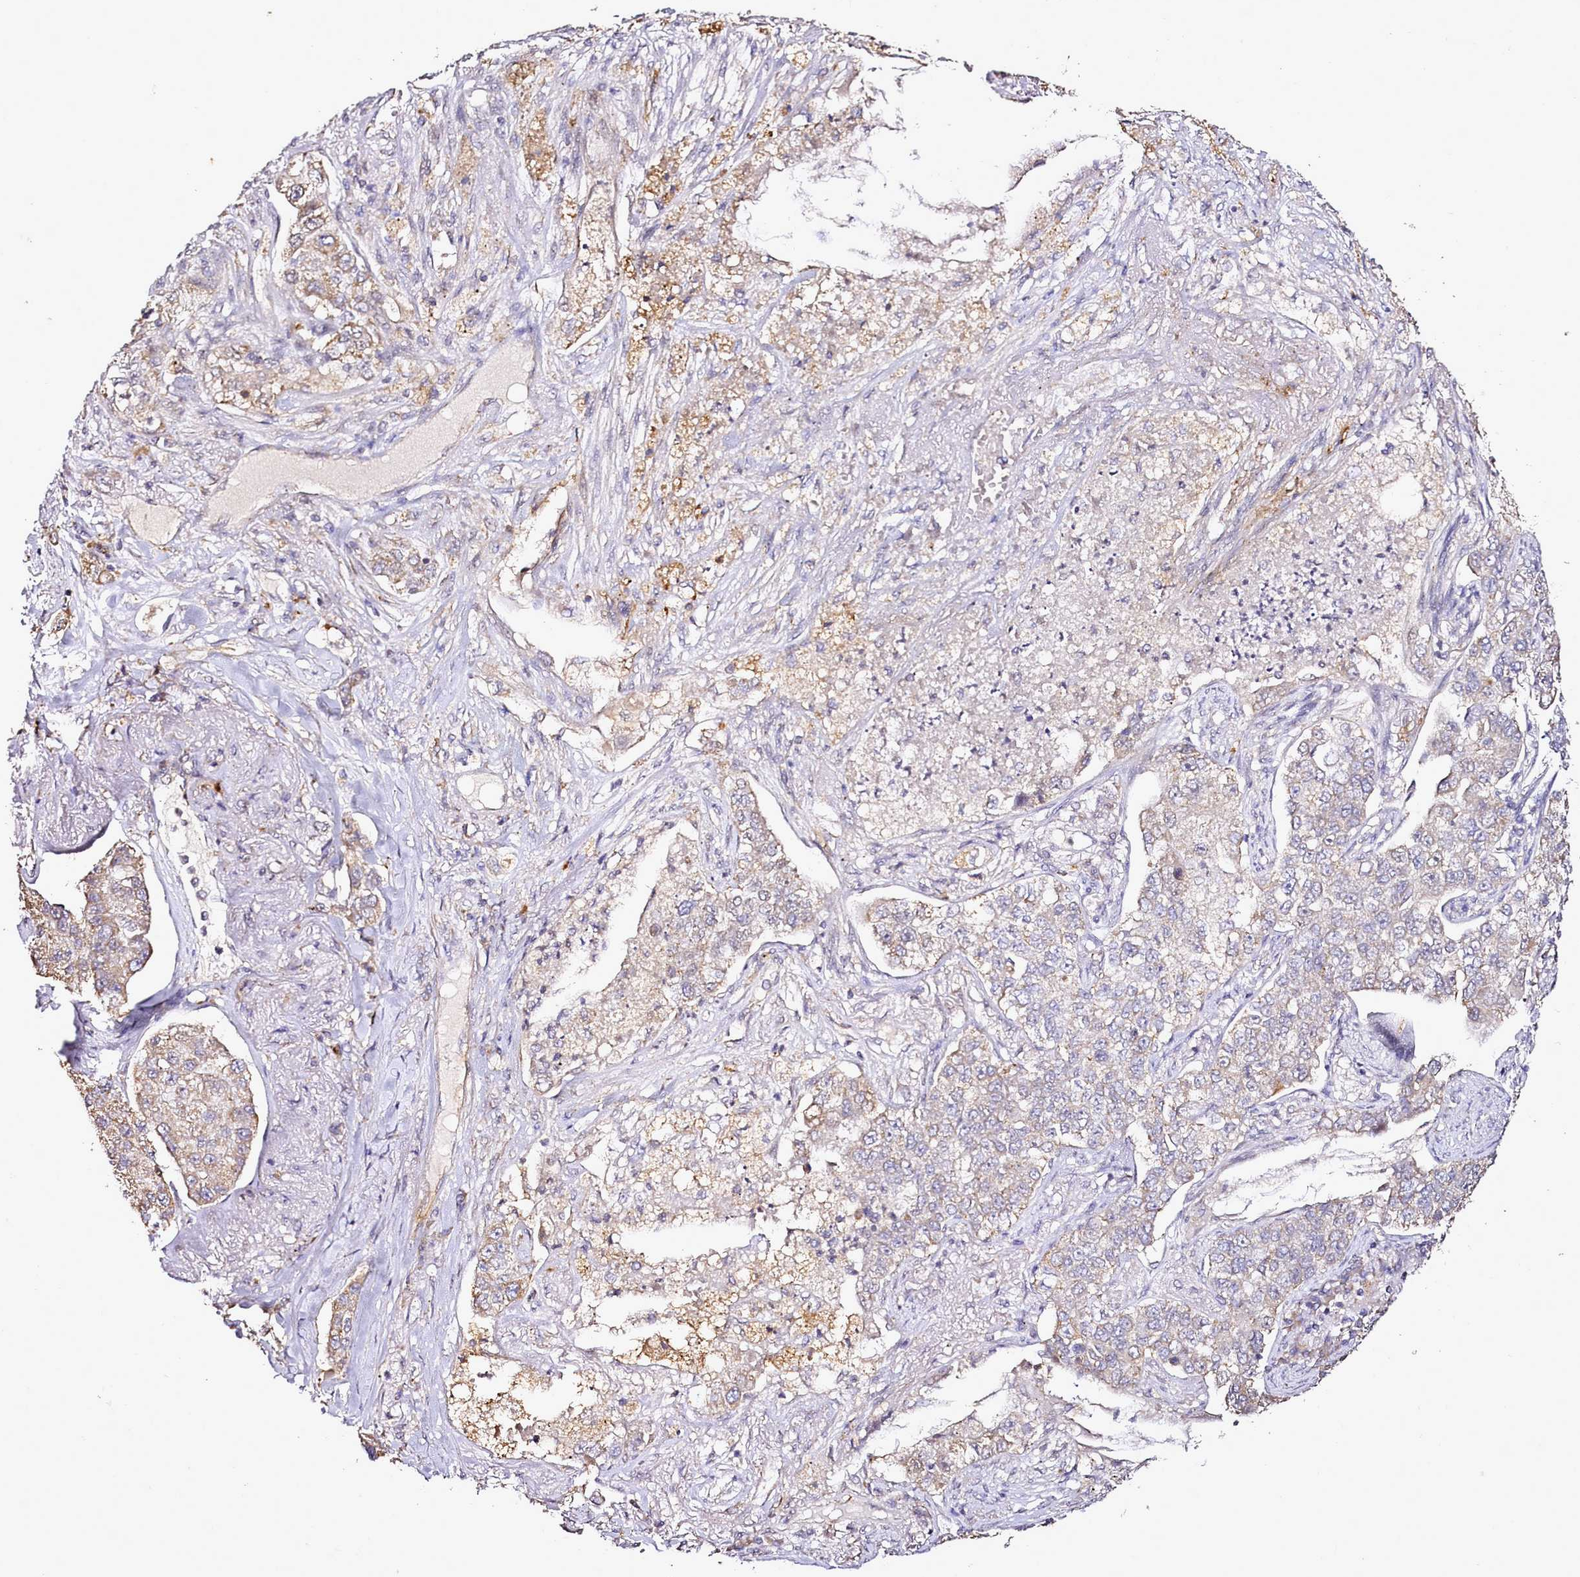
{"staining": {"intensity": "weak", "quantity": "<25%", "location": "cytoplasmic/membranous"}, "tissue": "lung cancer", "cell_type": "Tumor cells", "image_type": "cancer", "snomed": [{"axis": "morphology", "description": "Adenocarcinoma, NOS"}, {"axis": "topography", "description": "Lung"}], "caption": "High magnification brightfield microscopy of lung adenocarcinoma stained with DAB (brown) and counterstained with hematoxylin (blue): tumor cells show no significant staining. (Immunohistochemistry, brightfield microscopy, high magnification).", "gene": "EDIL3", "patient": {"sex": "male", "age": 49}}